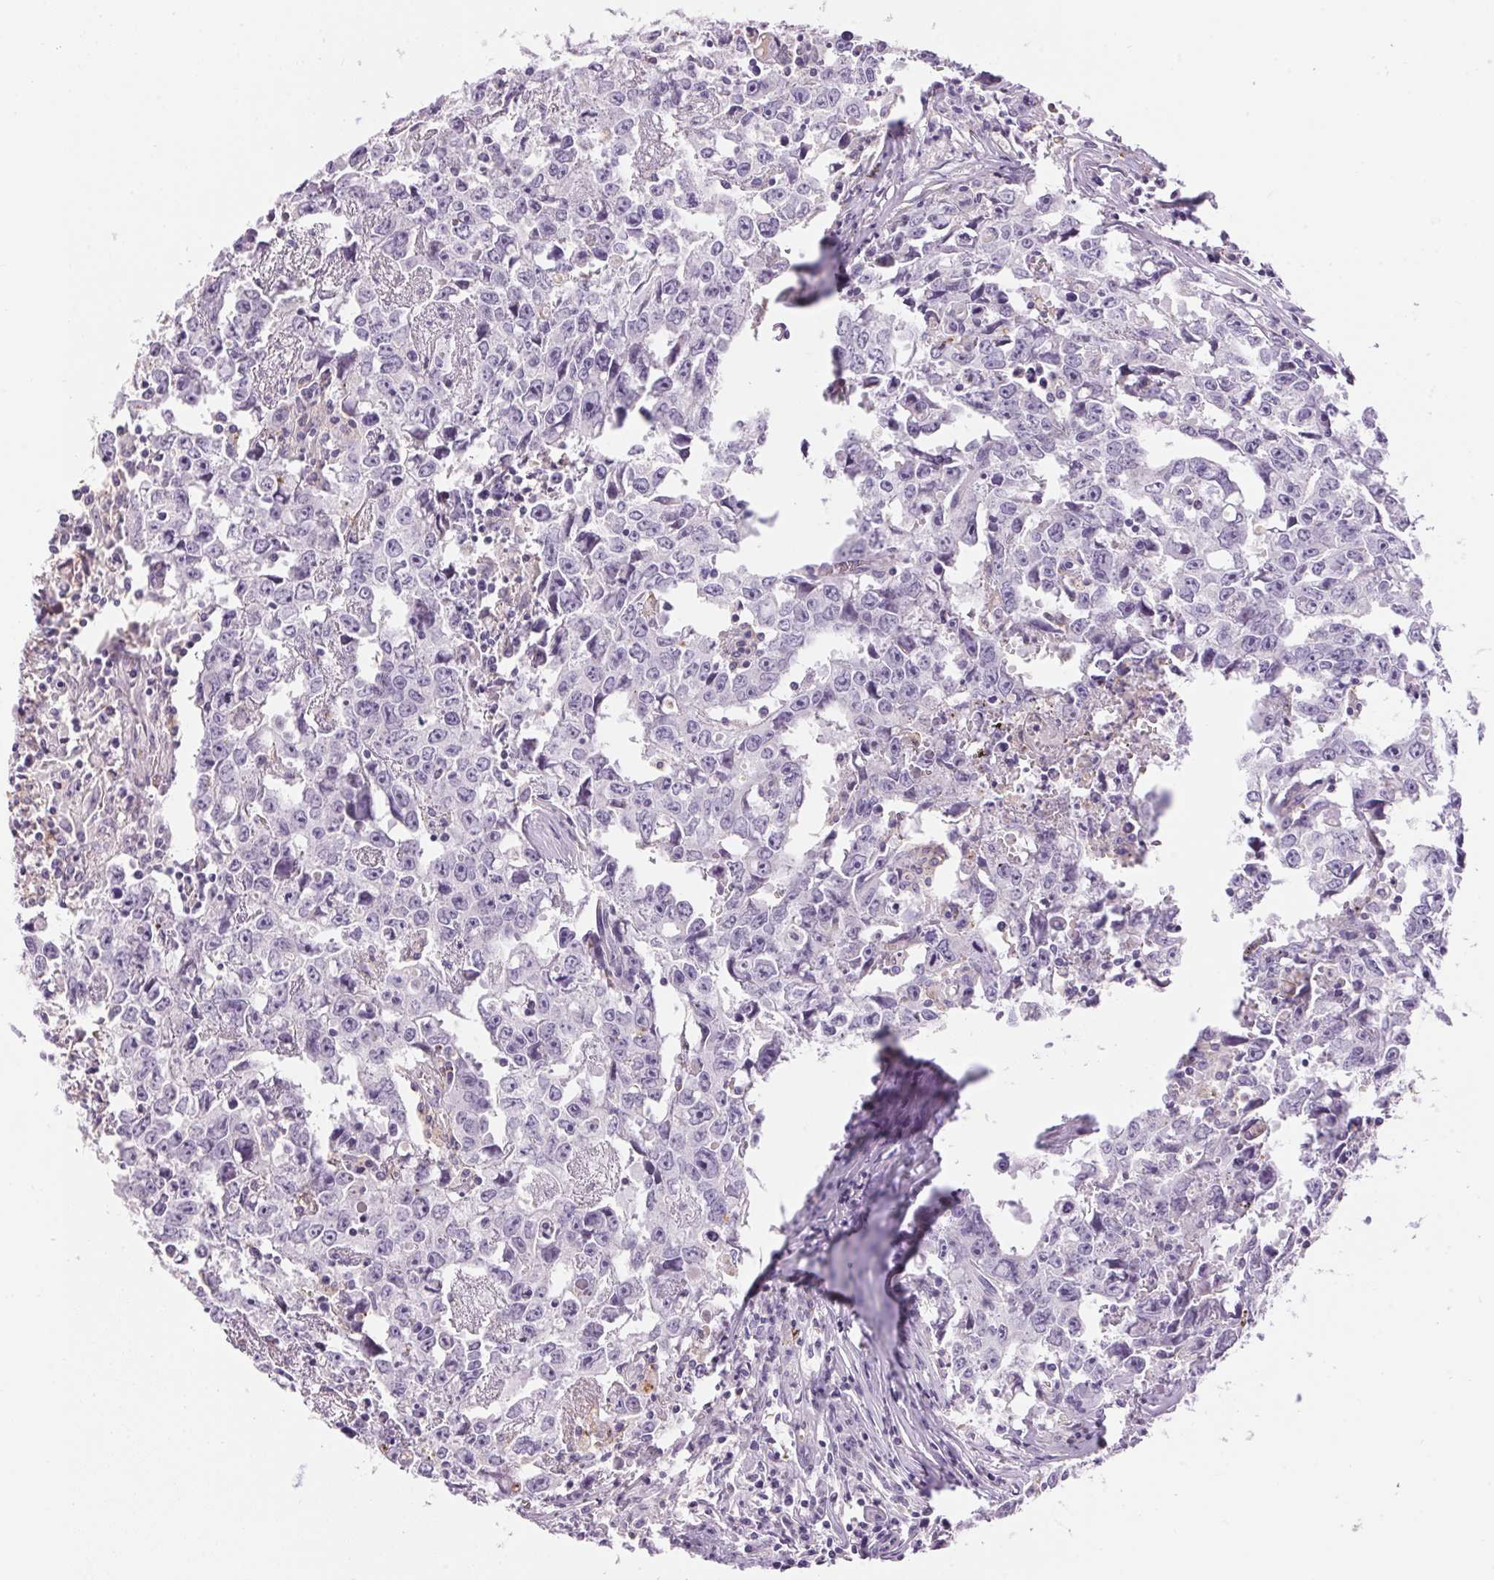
{"staining": {"intensity": "negative", "quantity": "none", "location": "none"}, "tissue": "testis cancer", "cell_type": "Tumor cells", "image_type": "cancer", "snomed": [{"axis": "morphology", "description": "Carcinoma, Embryonal, NOS"}, {"axis": "topography", "description": "Testis"}], "caption": "A histopathology image of testis cancer (embryonal carcinoma) stained for a protein demonstrates no brown staining in tumor cells.", "gene": "PNLIPRP3", "patient": {"sex": "male", "age": 22}}